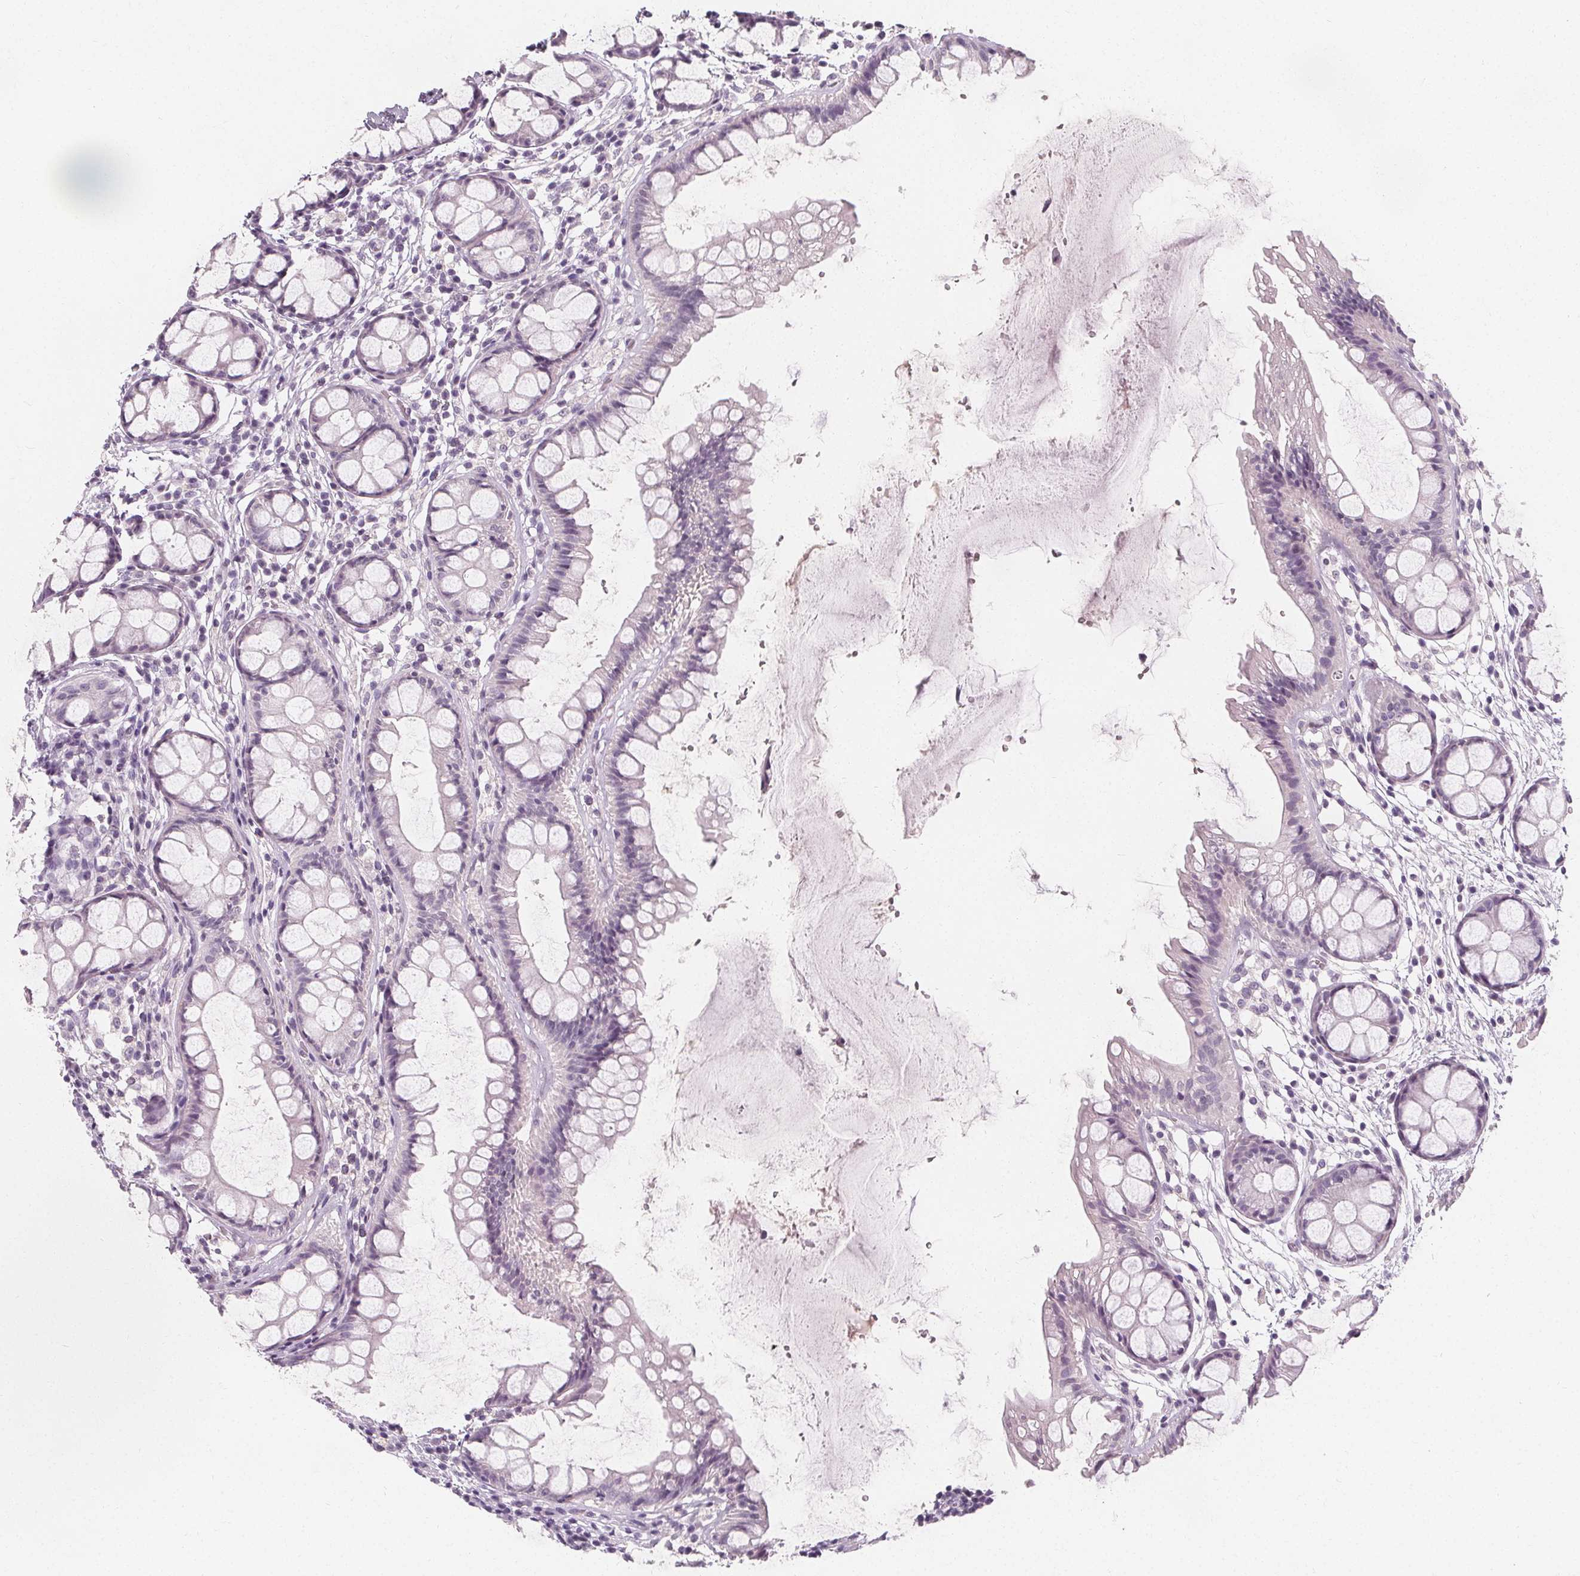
{"staining": {"intensity": "moderate", "quantity": "<25%", "location": "nuclear"}, "tissue": "rectum", "cell_type": "Glandular cells", "image_type": "normal", "snomed": [{"axis": "morphology", "description": "Normal tissue, NOS"}, {"axis": "topography", "description": "Rectum"}], "caption": "DAB (3,3'-diaminobenzidine) immunohistochemical staining of unremarkable rectum displays moderate nuclear protein positivity in approximately <25% of glandular cells.", "gene": "DBX2", "patient": {"sex": "female", "age": 62}}